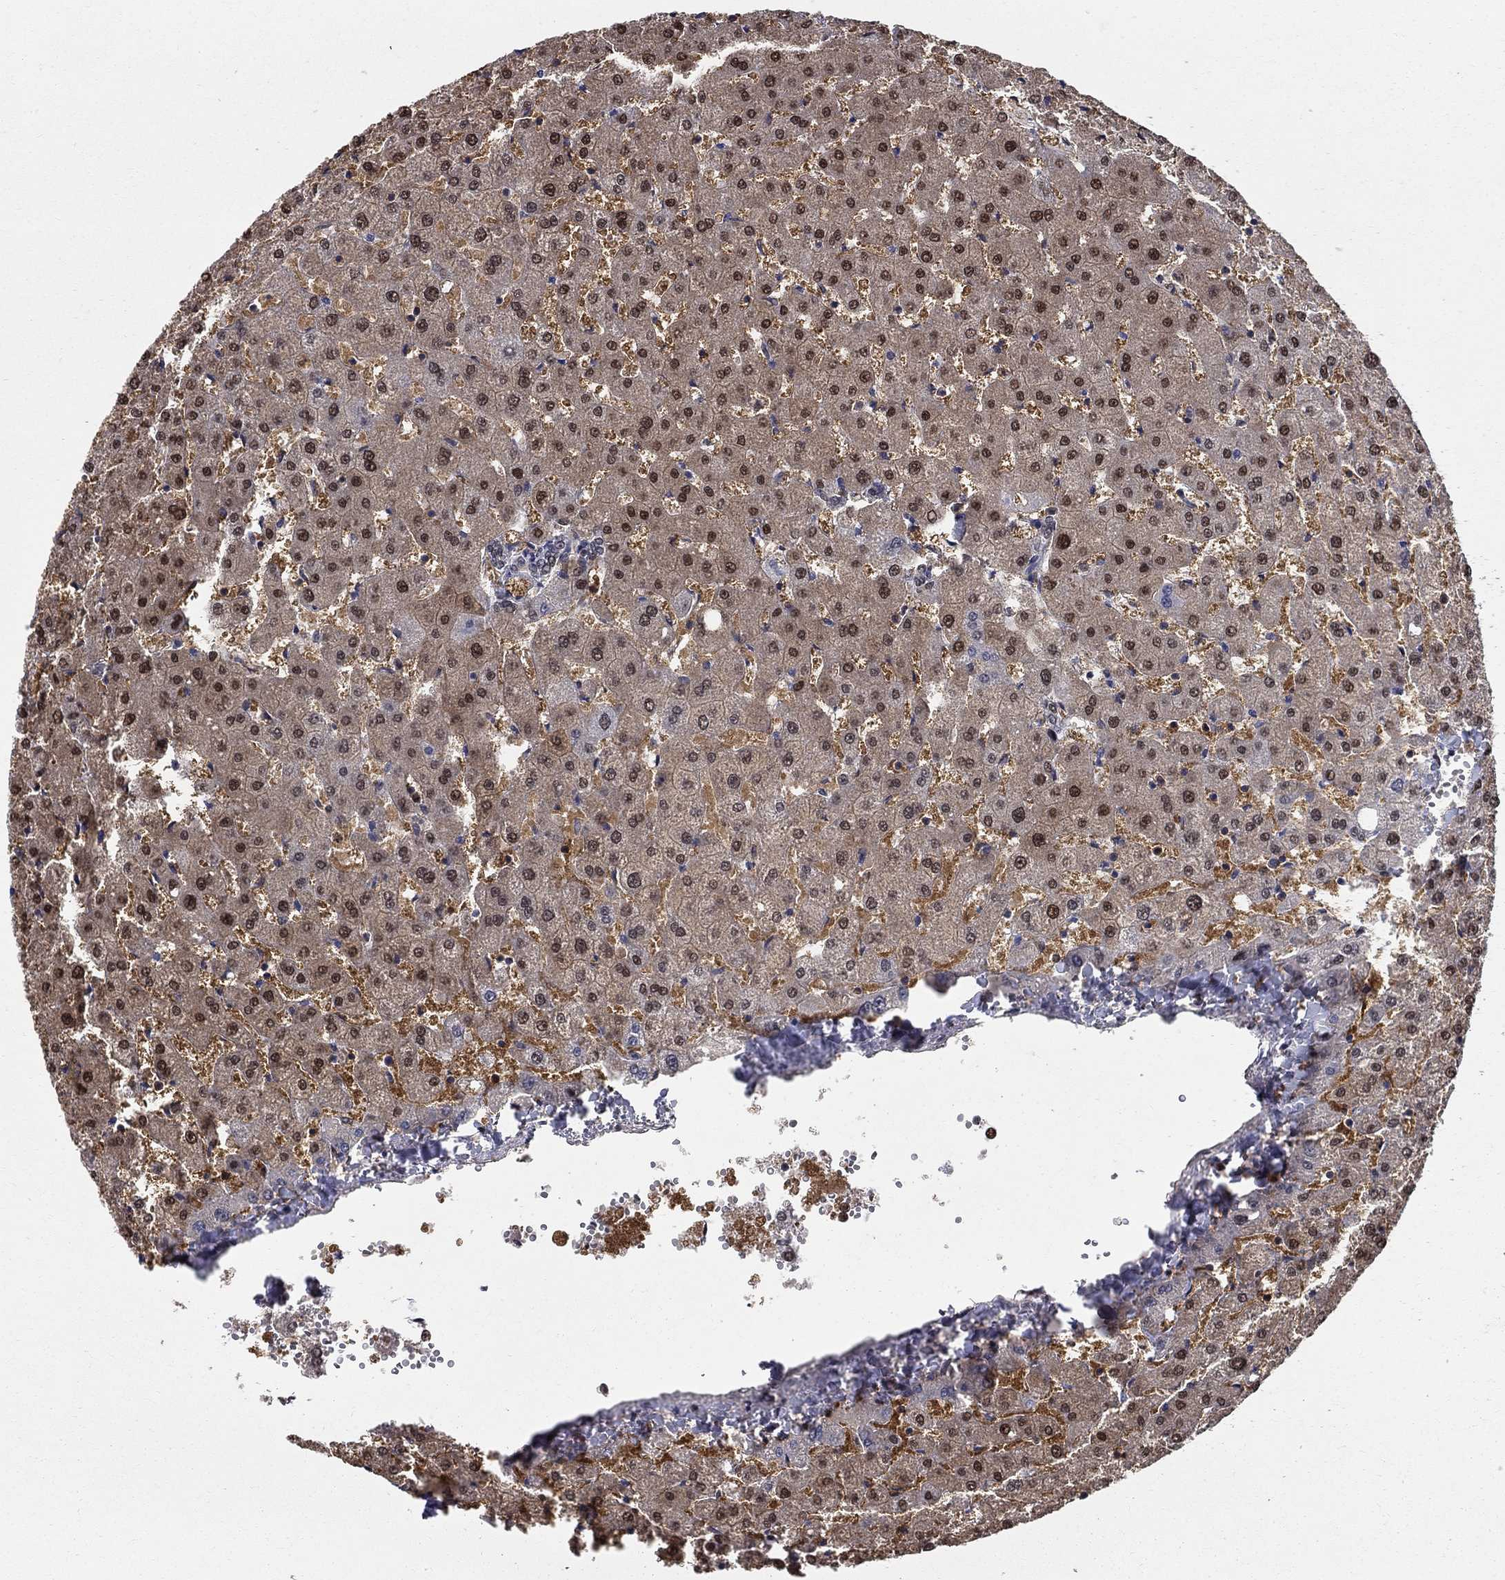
{"staining": {"intensity": "negative", "quantity": "none", "location": "none"}, "tissue": "liver", "cell_type": "Cholangiocytes", "image_type": "normal", "snomed": [{"axis": "morphology", "description": "Normal tissue, NOS"}, {"axis": "topography", "description": "Liver"}], "caption": "Cholangiocytes show no significant protein positivity in normal liver.", "gene": "ZNF594", "patient": {"sex": "female", "age": 50}}